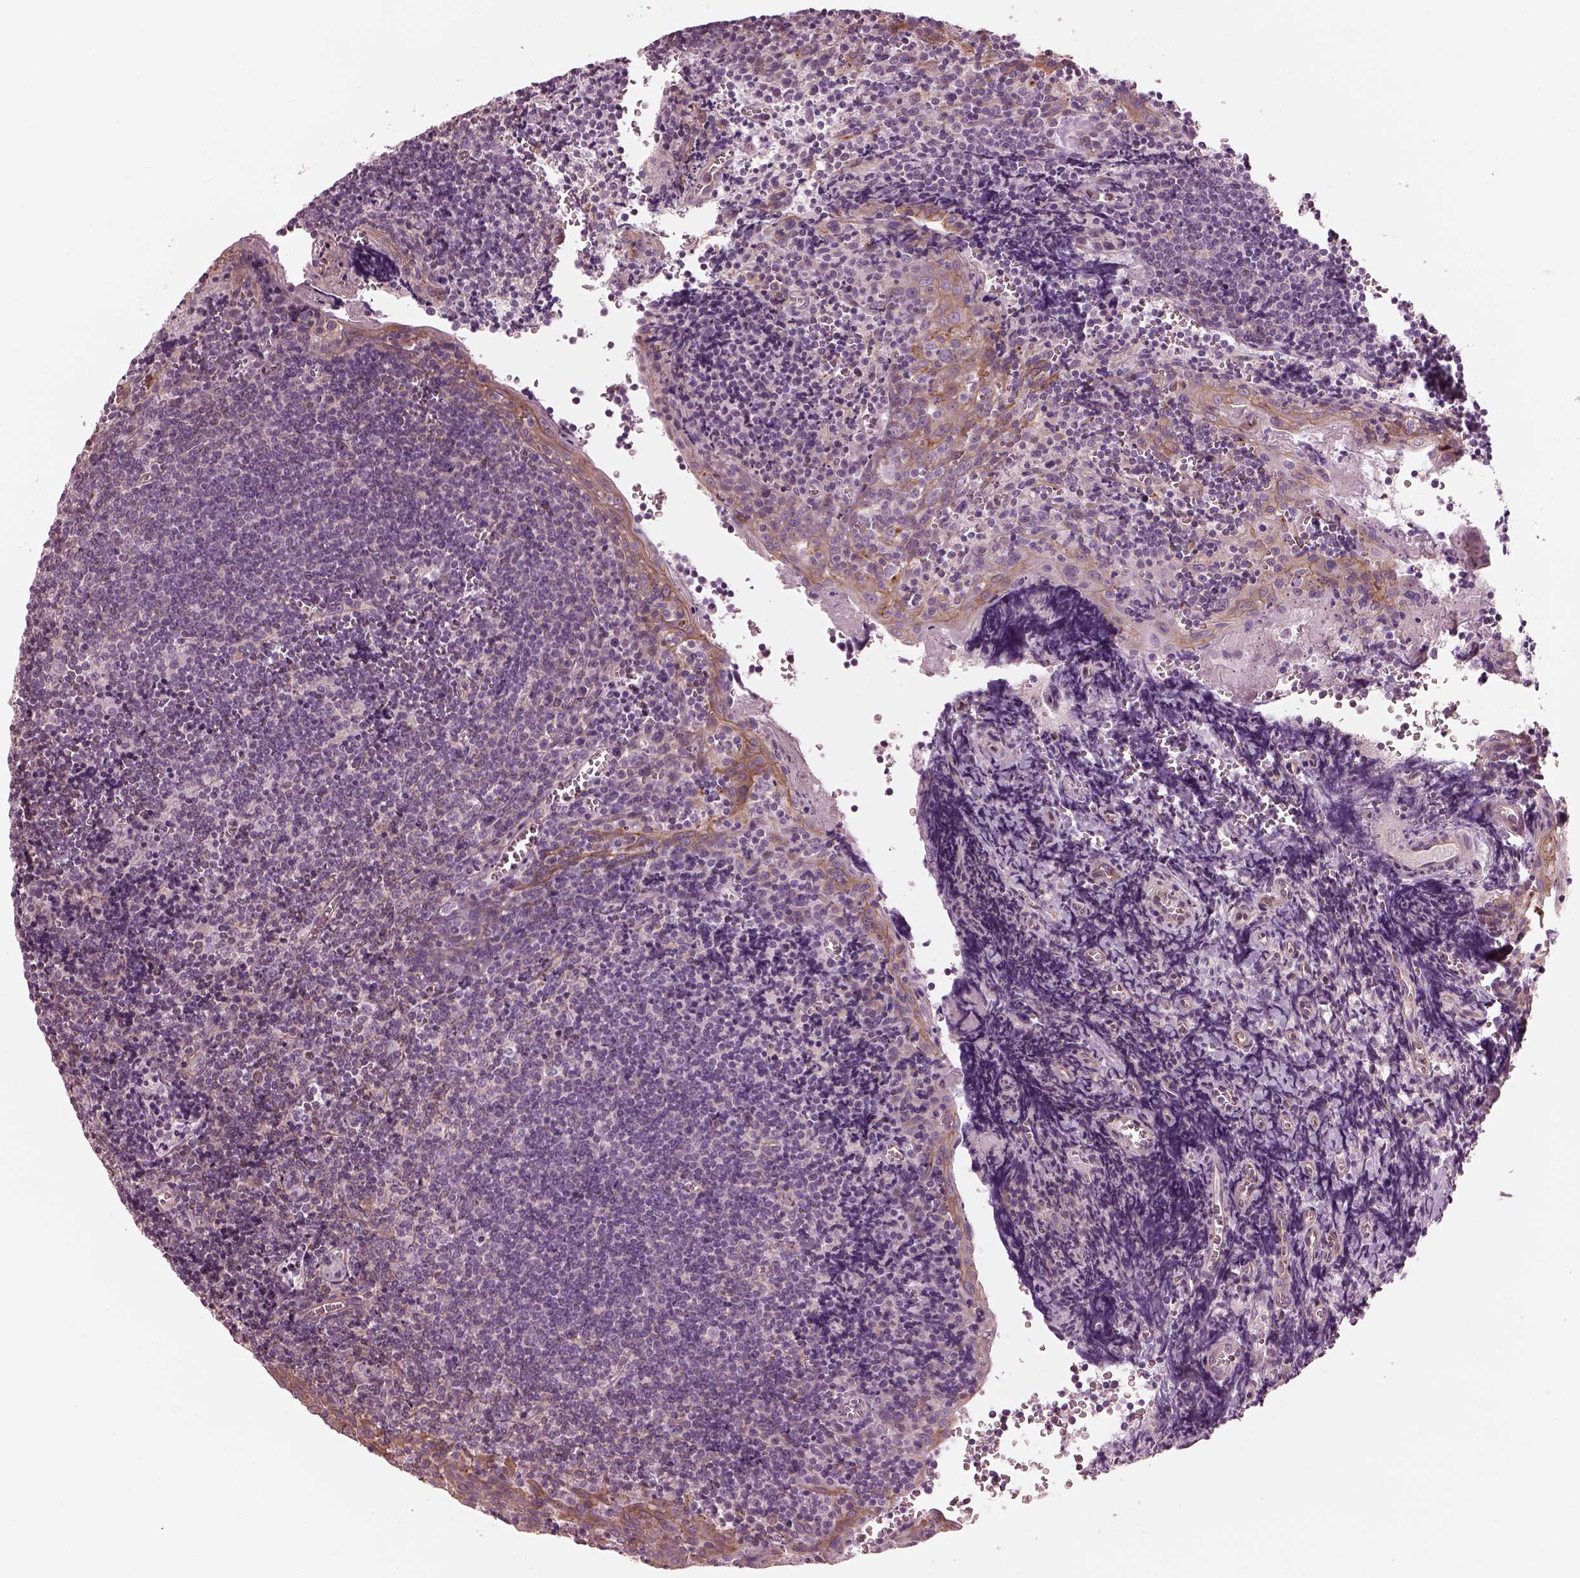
{"staining": {"intensity": "negative", "quantity": "none", "location": "none"}, "tissue": "tonsil", "cell_type": "Germinal center cells", "image_type": "normal", "snomed": [{"axis": "morphology", "description": "Normal tissue, NOS"}, {"axis": "morphology", "description": "Inflammation, NOS"}, {"axis": "topography", "description": "Tonsil"}], "caption": "This is a histopathology image of immunohistochemistry (IHC) staining of normal tonsil, which shows no positivity in germinal center cells.", "gene": "ELAPOR1", "patient": {"sex": "female", "age": 31}}